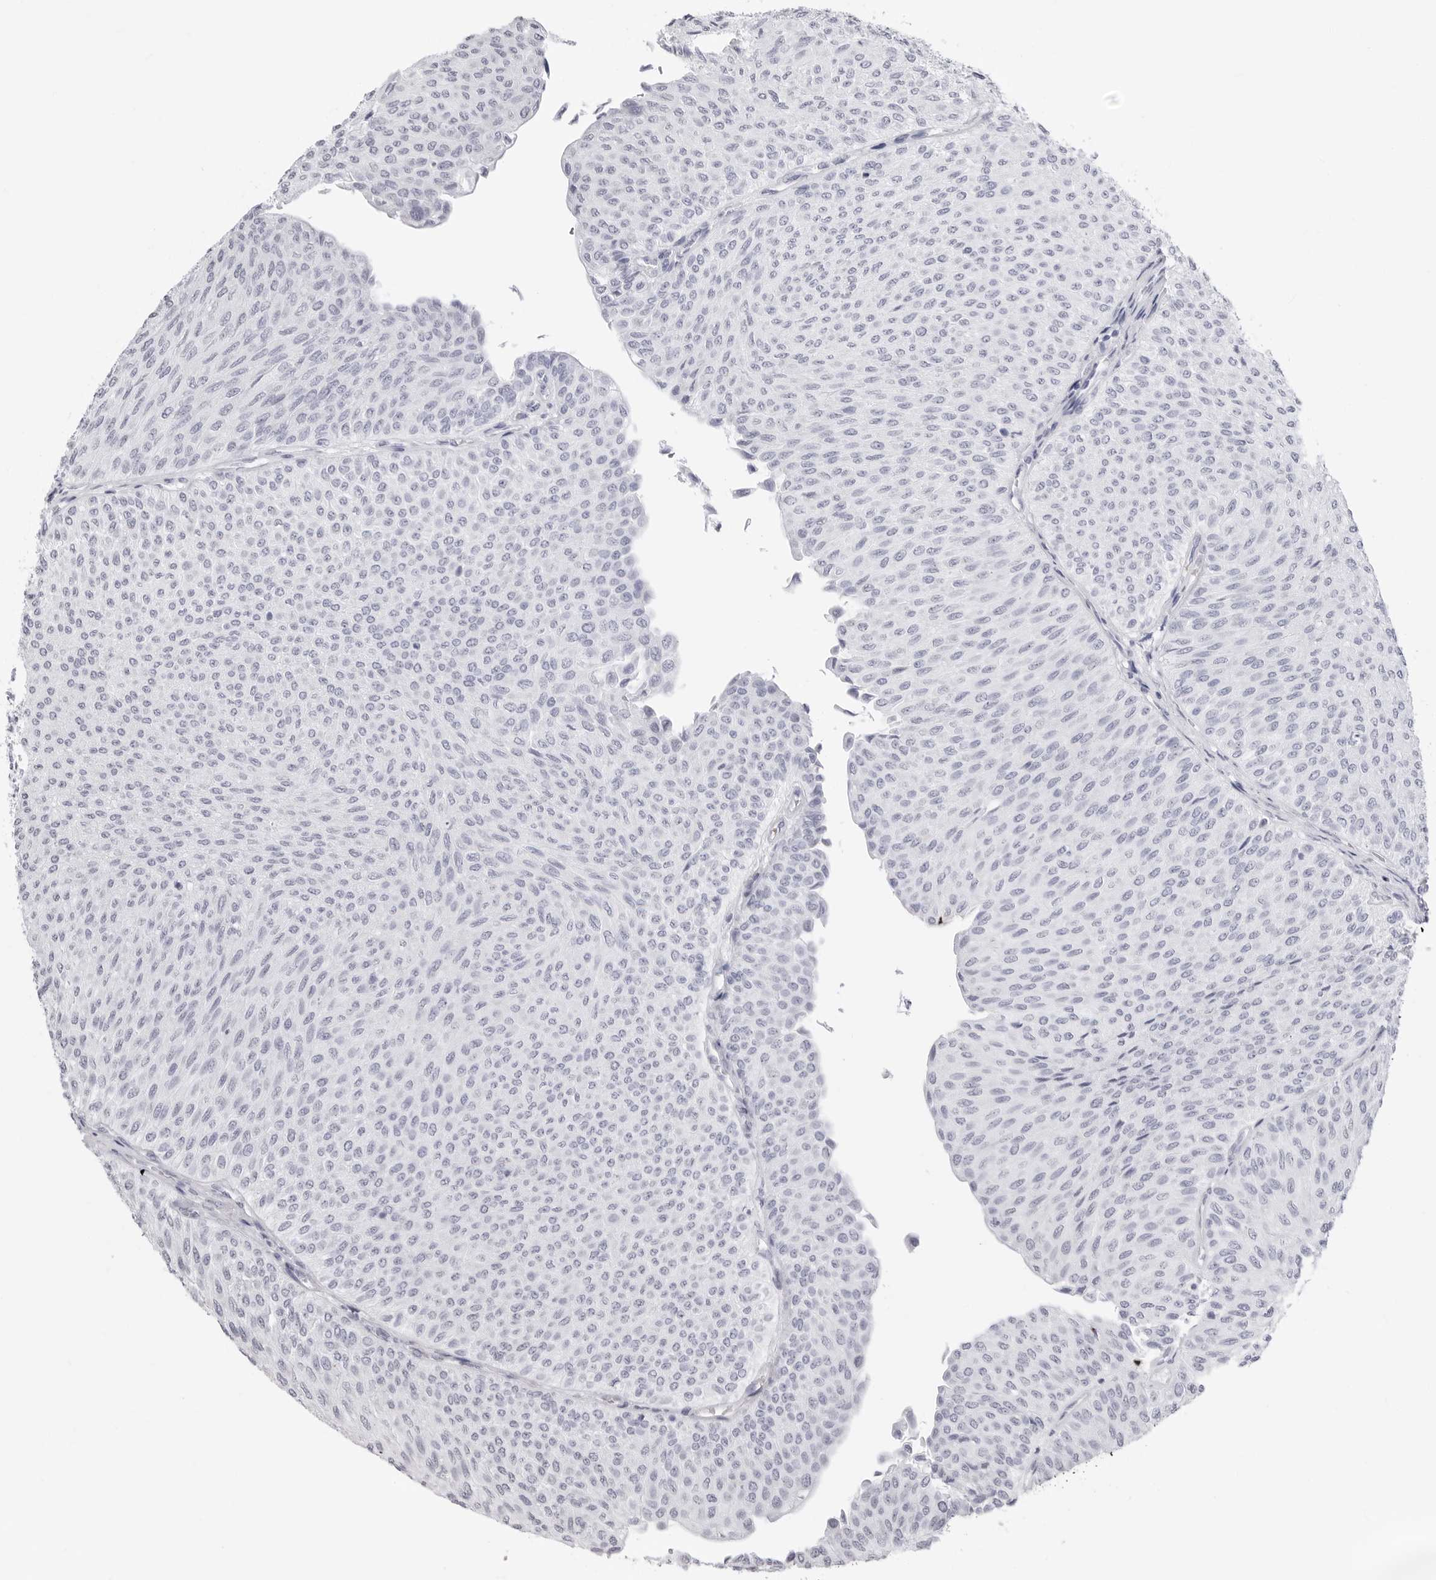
{"staining": {"intensity": "negative", "quantity": "none", "location": "none"}, "tissue": "urothelial cancer", "cell_type": "Tumor cells", "image_type": "cancer", "snomed": [{"axis": "morphology", "description": "Urothelial carcinoma, Low grade"}, {"axis": "topography", "description": "Urinary bladder"}], "caption": "Tumor cells are negative for brown protein staining in low-grade urothelial carcinoma.", "gene": "TSSK1B", "patient": {"sex": "male", "age": 78}}